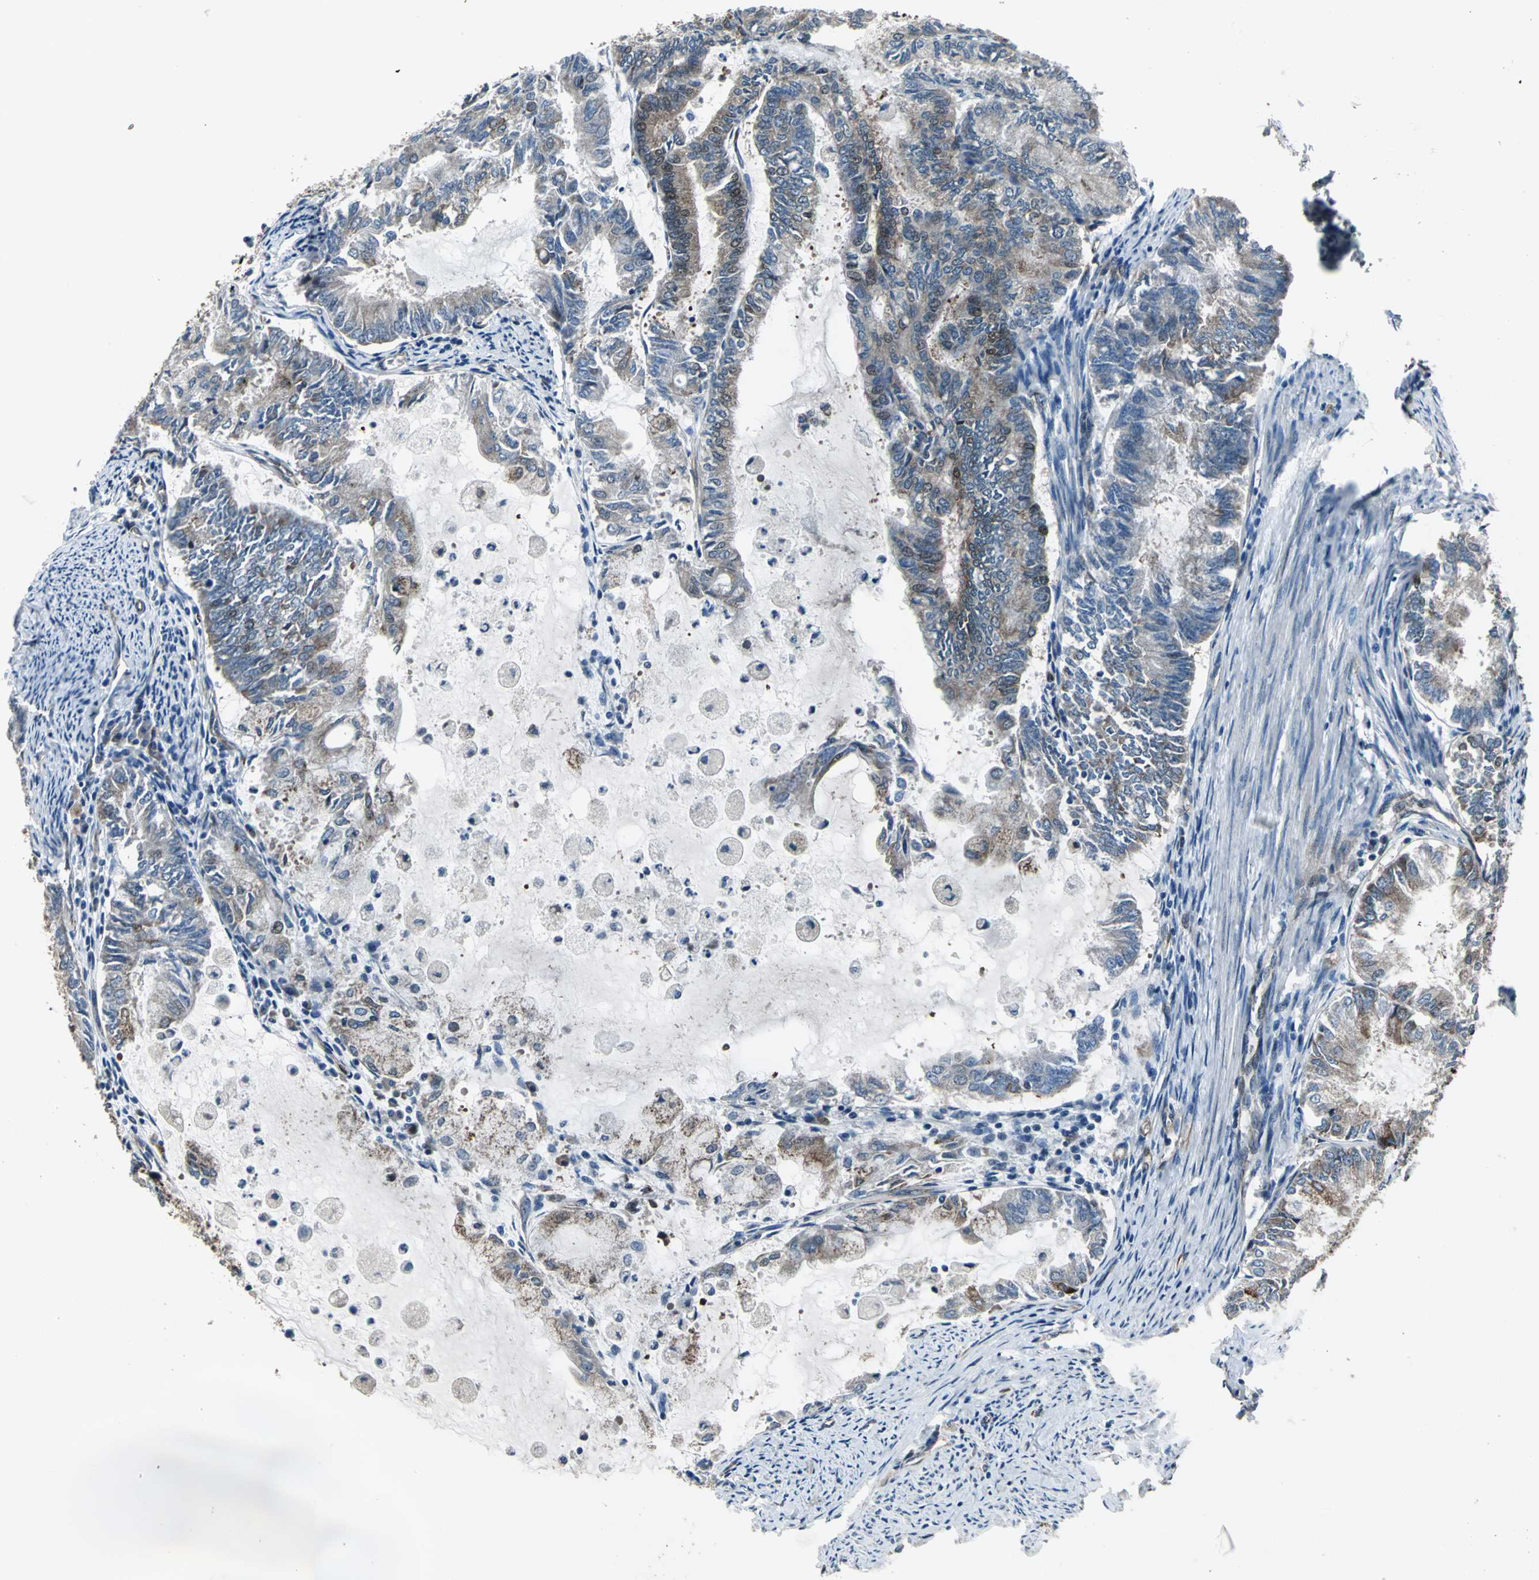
{"staining": {"intensity": "moderate", "quantity": "25%-75%", "location": "cytoplasmic/membranous,nuclear"}, "tissue": "endometrial cancer", "cell_type": "Tumor cells", "image_type": "cancer", "snomed": [{"axis": "morphology", "description": "Adenocarcinoma, NOS"}, {"axis": "topography", "description": "Endometrium"}], "caption": "The histopathology image demonstrates immunohistochemical staining of endometrial cancer (adenocarcinoma). There is moderate cytoplasmic/membranous and nuclear expression is identified in about 25%-75% of tumor cells. Nuclei are stained in blue.", "gene": "EXD2", "patient": {"sex": "female", "age": 86}}